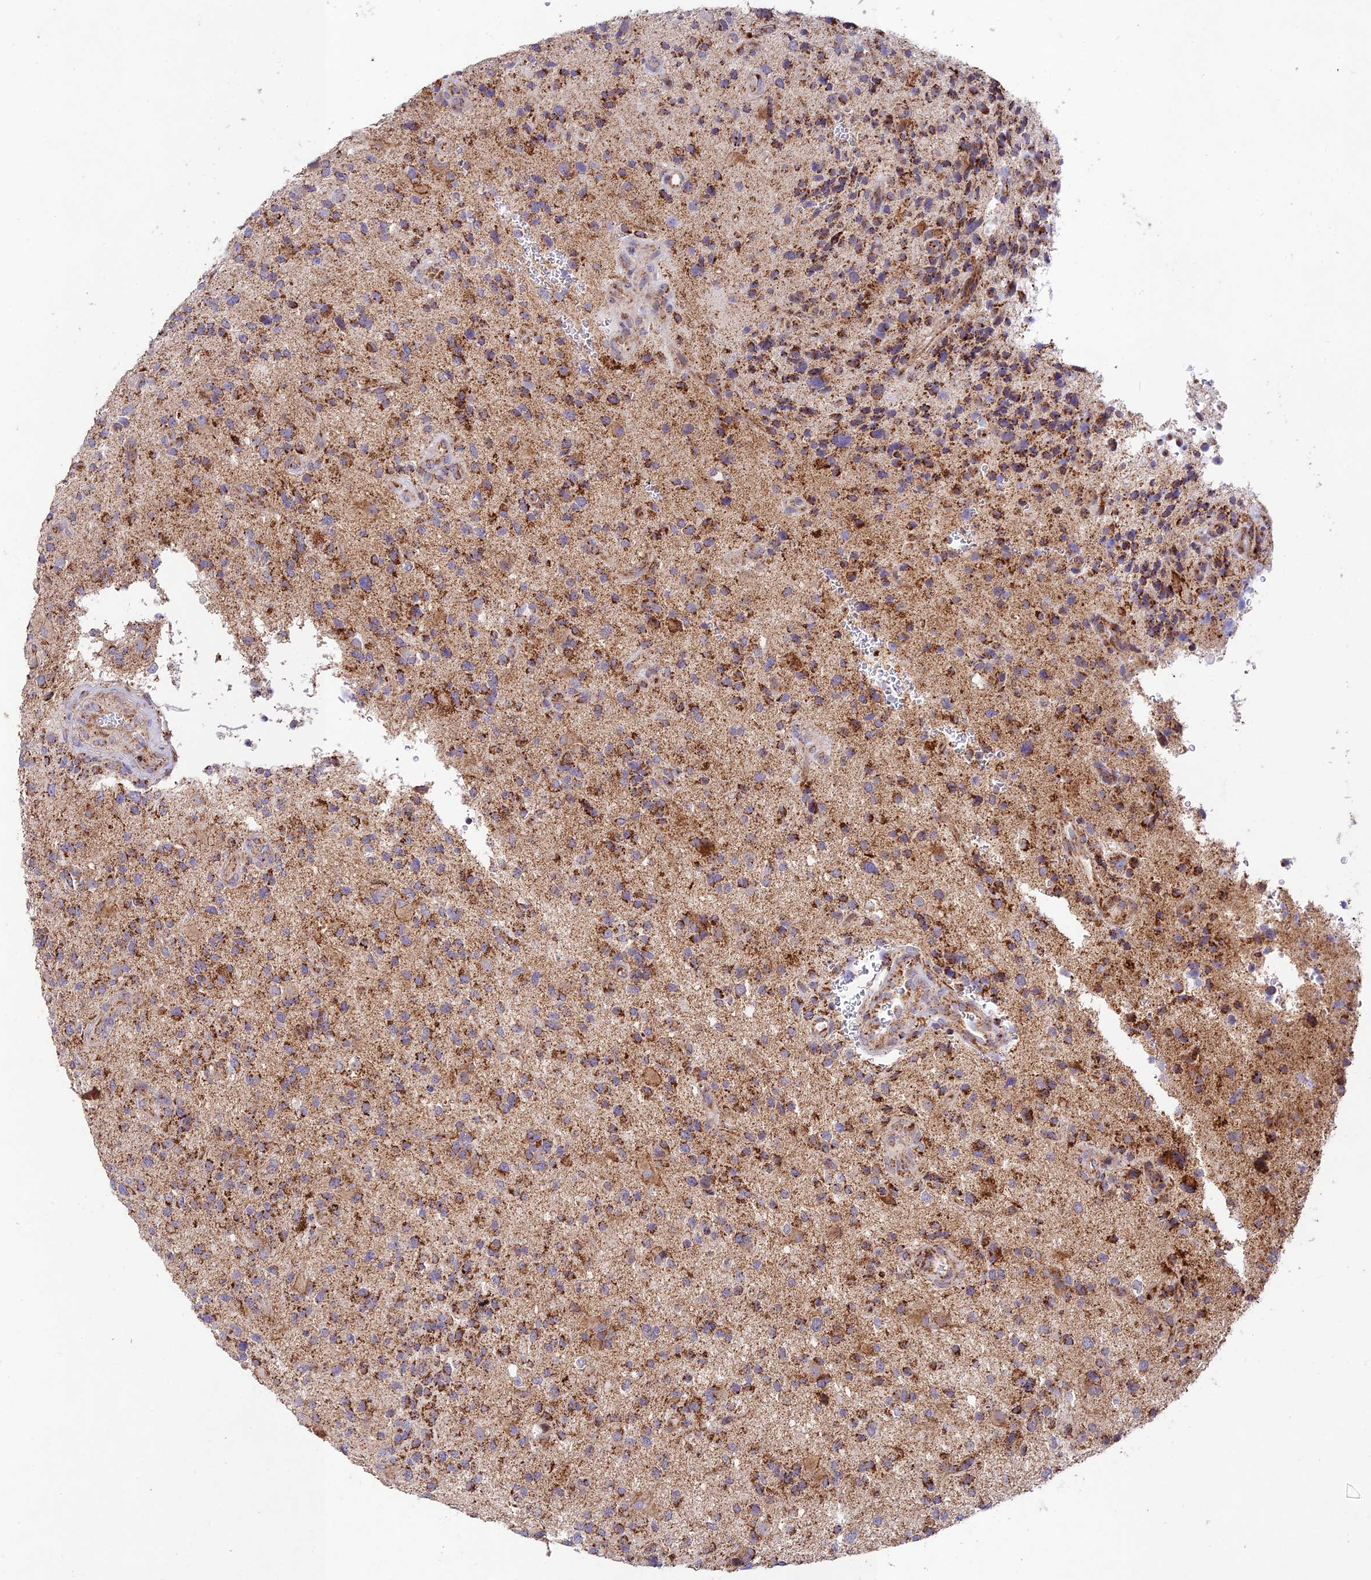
{"staining": {"intensity": "strong", "quantity": "25%-75%", "location": "cytoplasmic/membranous"}, "tissue": "glioma", "cell_type": "Tumor cells", "image_type": "cancer", "snomed": [{"axis": "morphology", "description": "Glioma, malignant, High grade"}, {"axis": "topography", "description": "Brain"}], "caption": "Malignant high-grade glioma tissue demonstrates strong cytoplasmic/membranous positivity in about 25%-75% of tumor cells", "gene": "KHDC3L", "patient": {"sex": "male", "age": 47}}